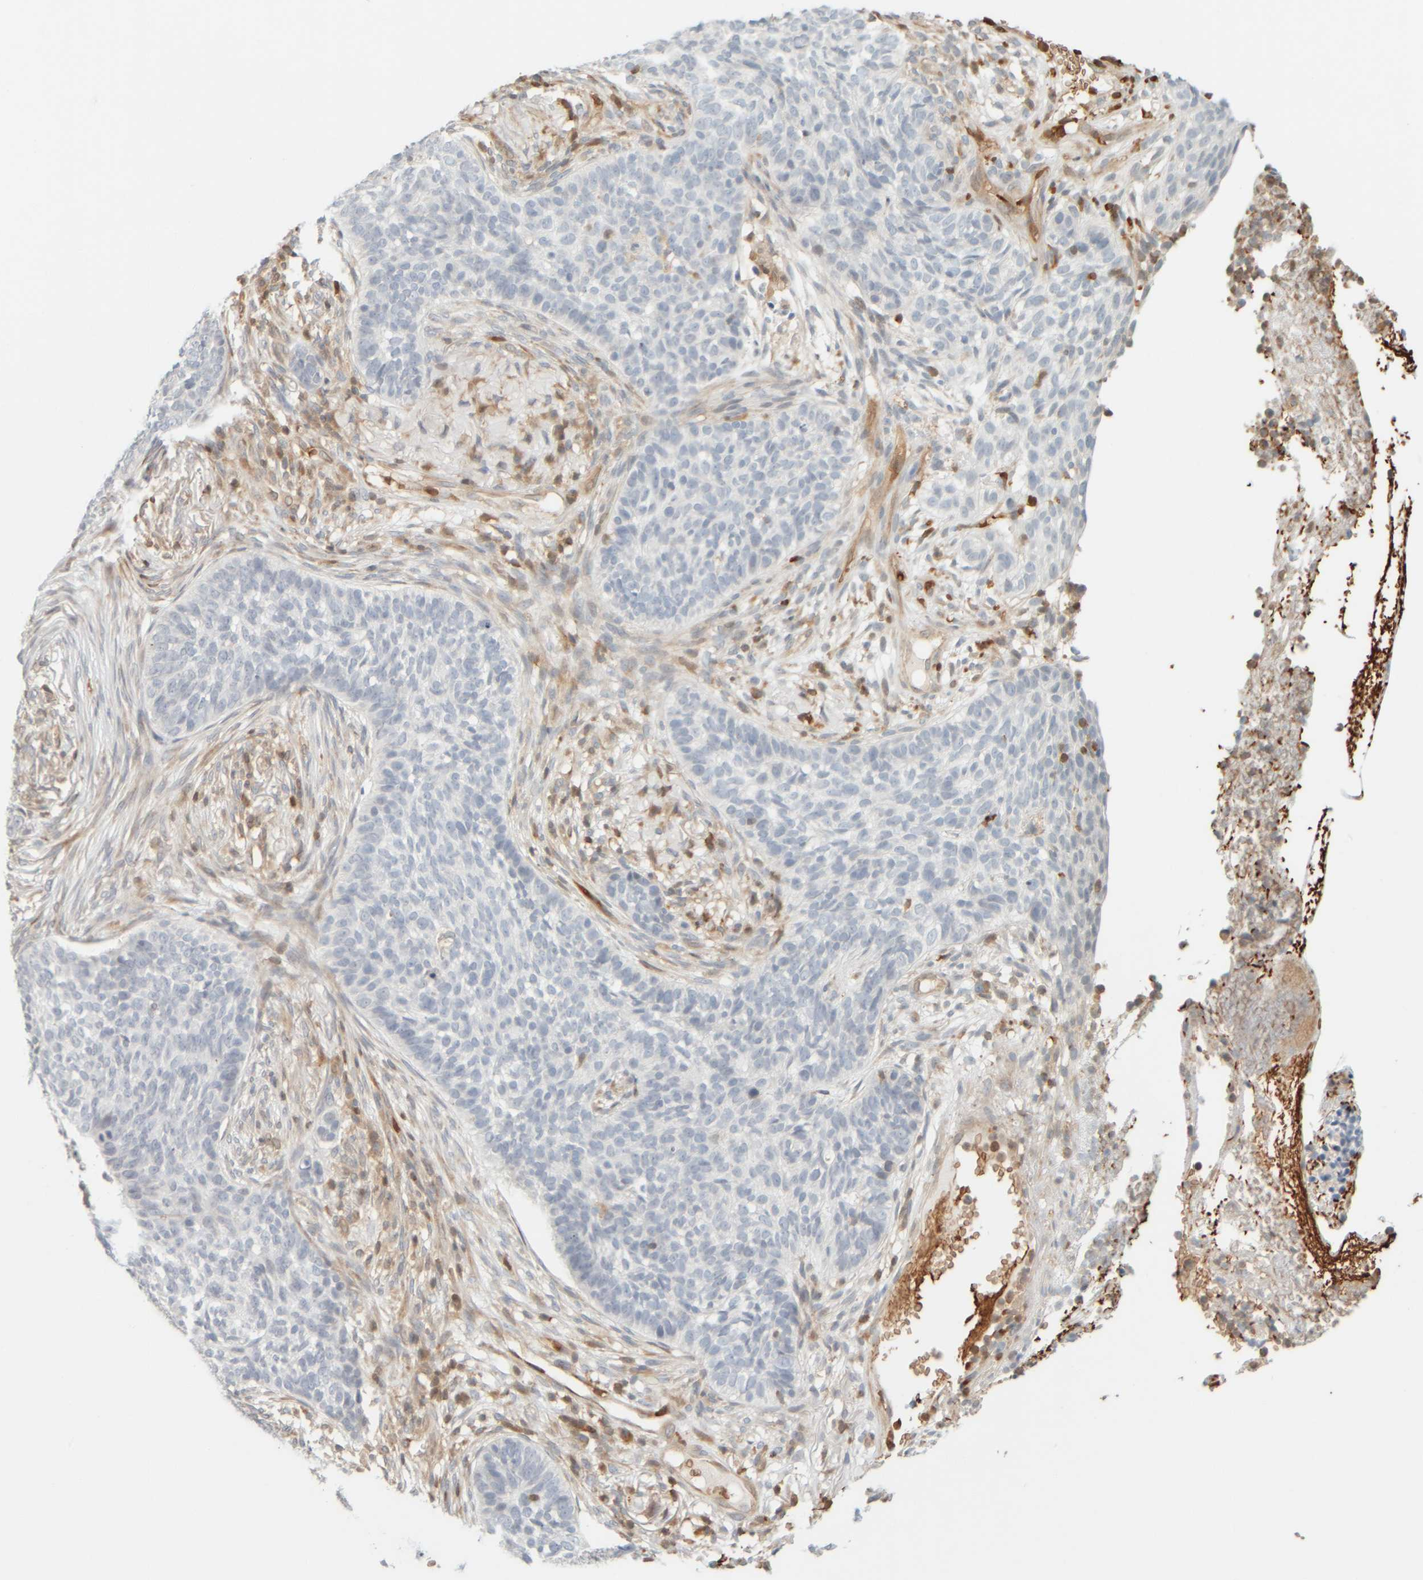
{"staining": {"intensity": "negative", "quantity": "none", "location": "none"}, "tissue": "skin cancer", "cell_type": "Tumor cells", "image_type": "cancer", "snomed": [{"axis": "morphology", "description": "Basal cell carcinoma"}, {"axis": "topography", "description": "Skin"}], "caption": "This is a image of immunohistochemistry (IHC) staining of basal cell carcinoma (skin), which shows no expression in tumor cells.", "gene": "PTGES3L-AARSD1", "patient": {"sex": "male", "age": 85}}